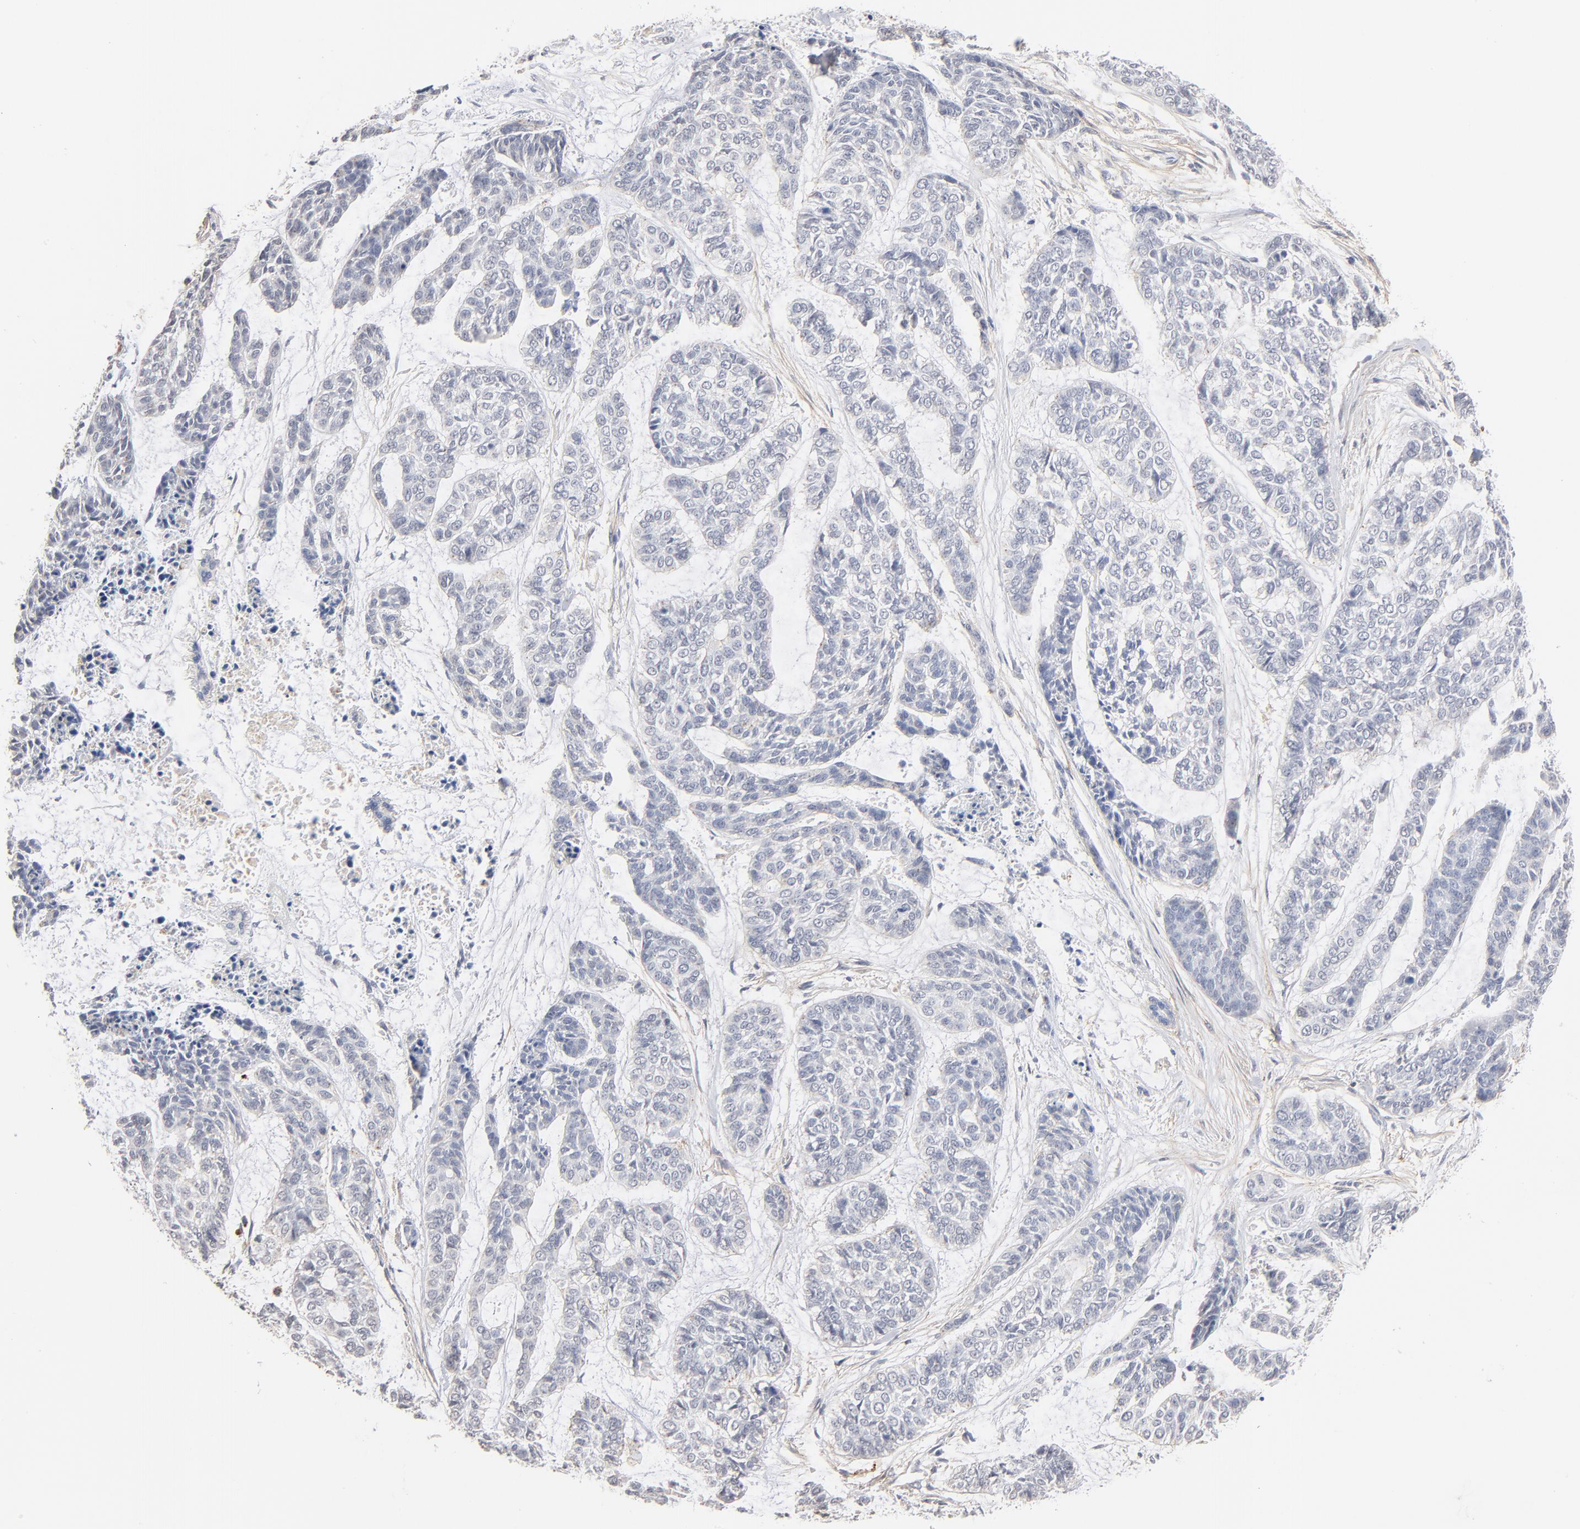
{"staining": {"intensity": "negative", "quantity": "none", "location": "none"}, "tissue": "skin cancer", "cell_type": "Tumor cells", "image_type": "cancer", "snomed": [{"axis": "morphology", "description": "Basal cell carcinoma"}, {"axis": "topography", "description": "Skin"}], "caption": "Immunohistochemistry (IHC) image of skin cancer stained for a protein (brown), which demonstrates no staining in tumor cells.", "gene": "LTBP2", "patient": {"sex": "female", "age": 64}}